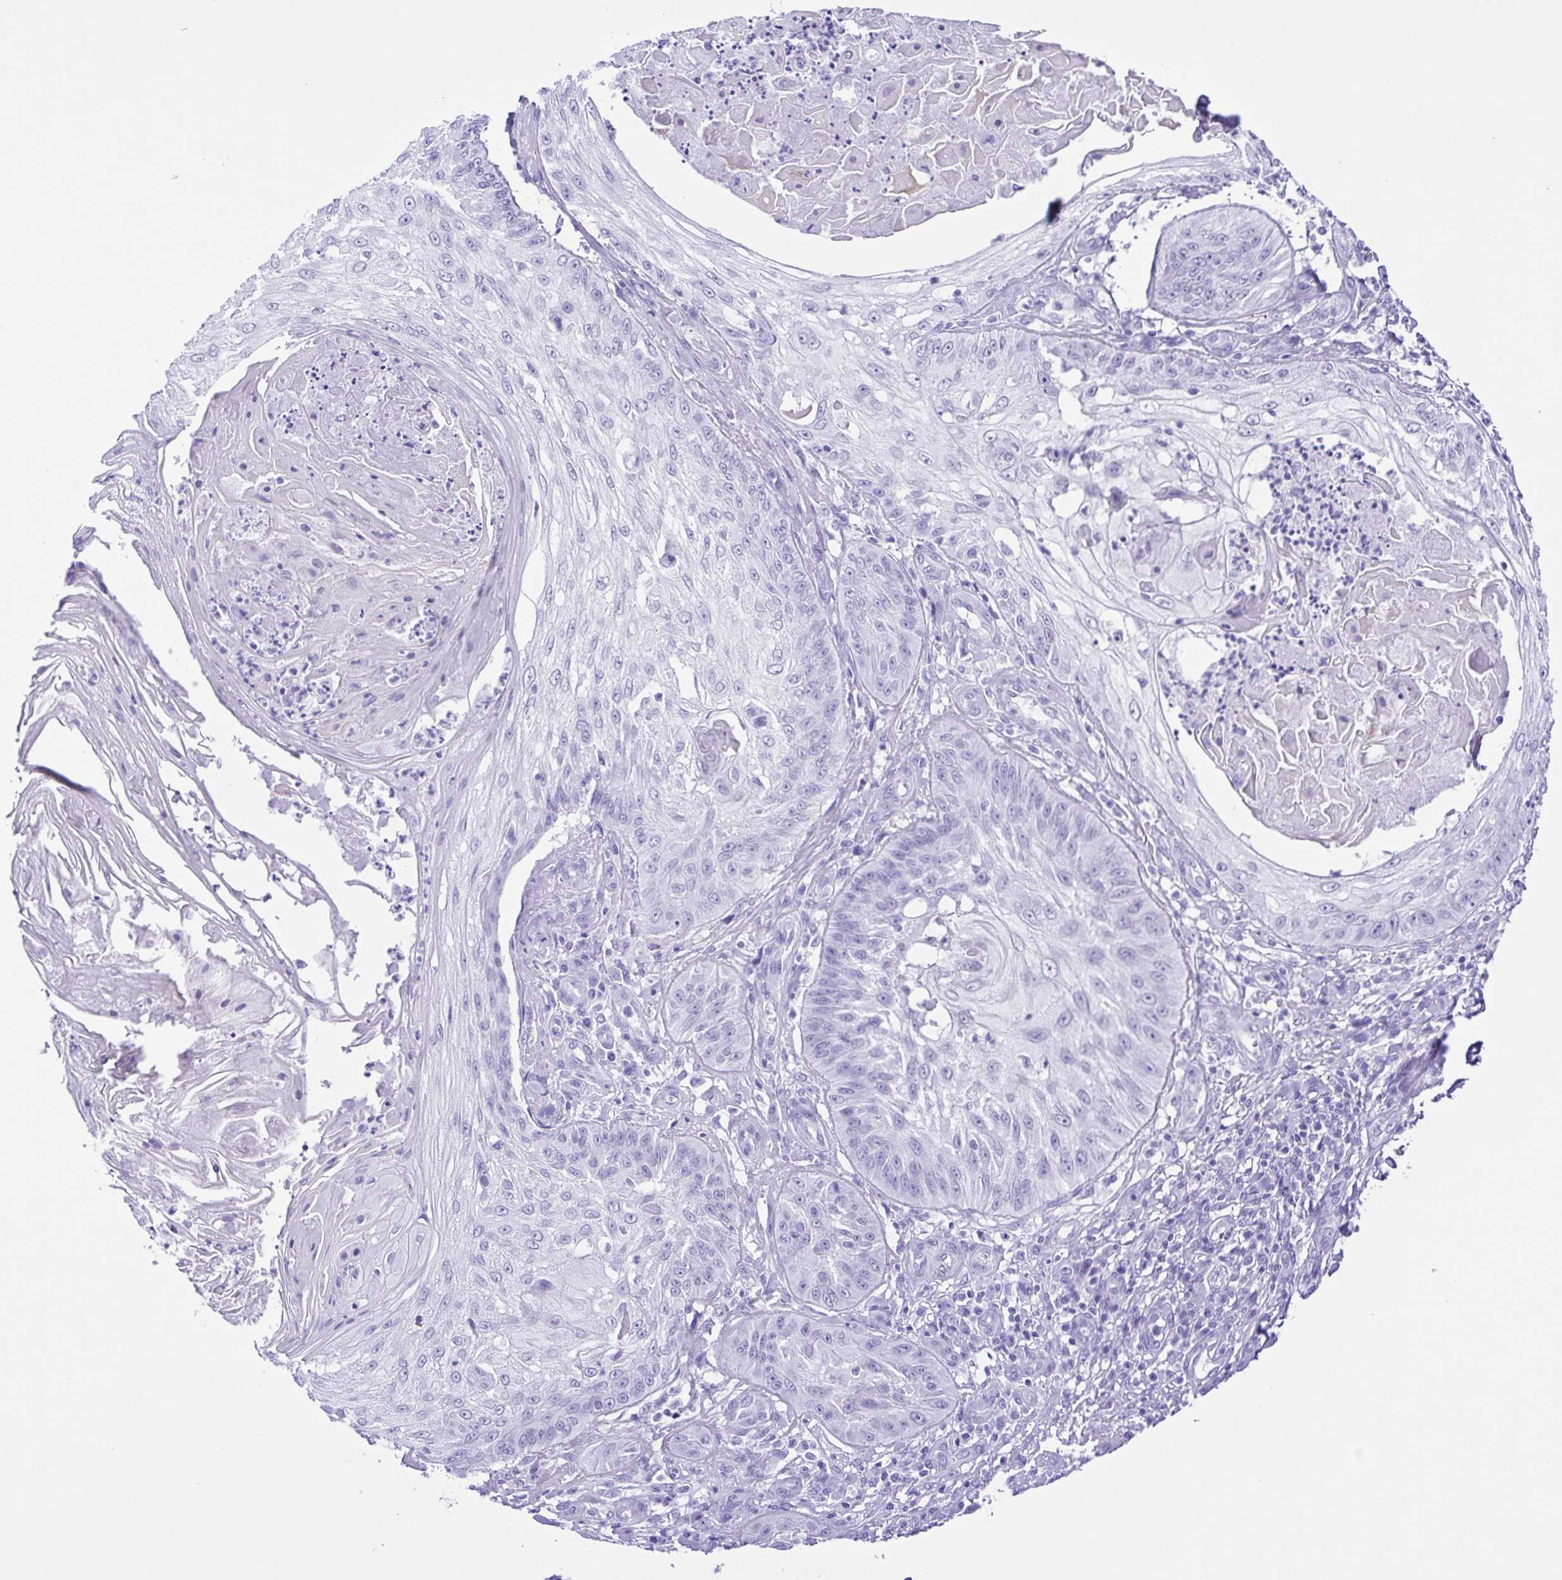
{"staining": {"intensity": "negative", "quantity": "none", "location": "none"}, "tissue": "skin cancer", "cell_type": "Tumor cells", "image_type": "cancer", "snomed": [{"axis": "morphology", "description": "Squamous cell carcinoma, NOS"}, {"axis": "topography", "description": "Skin"}], "caption": "Squamous cell carcinoma (skin) stained for a protein using immunohistochemistry (IHC) demonstrates no positivity tumor cells.", "gene": "ERP27", "patient": {"sex": "male", "age": 70}}